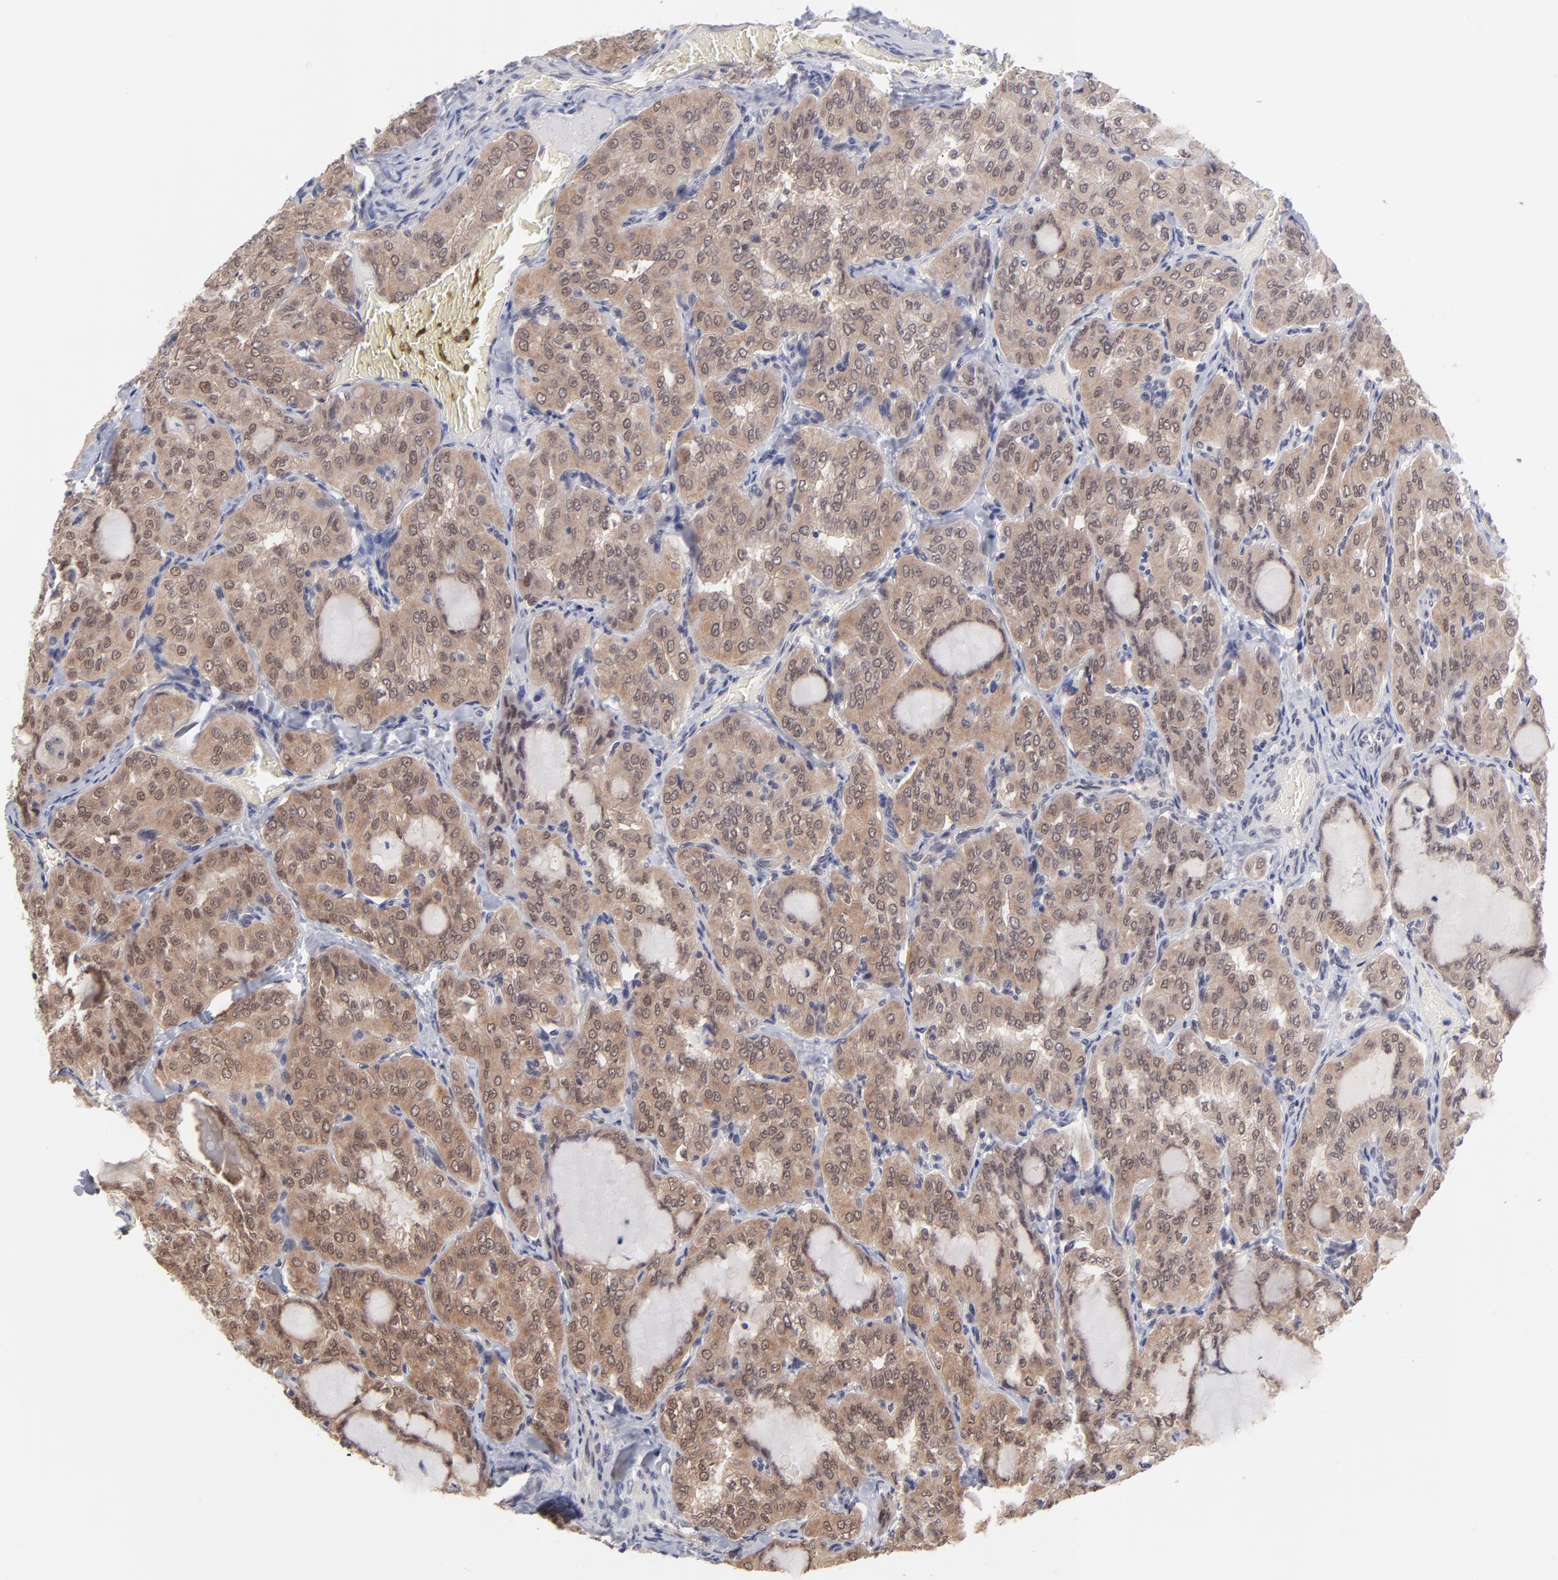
{"staining": {"intensity": "moderate", "quantity": ">75%", "location": "cytoplasmic/membranous"}, "tissue": "thyroid cancer", "cell_type": "Tumor cells", "image_type": "cancer", "snomed": [{"axis": "morphology", "description": "Papillary adenocarcinoma, NOS"}, {"axis": "topography", "description": "Thyroid gland"}], "caption": "There is medium levels of moderate cytoplasmic/membranous staining in tumor cells of thyroid papillary adenocarcinoma, as demonstrated by immunohistochemical staining (brown color).", "gene": "UBE2E3", "patient": {"sex": "male", "age": 20}}